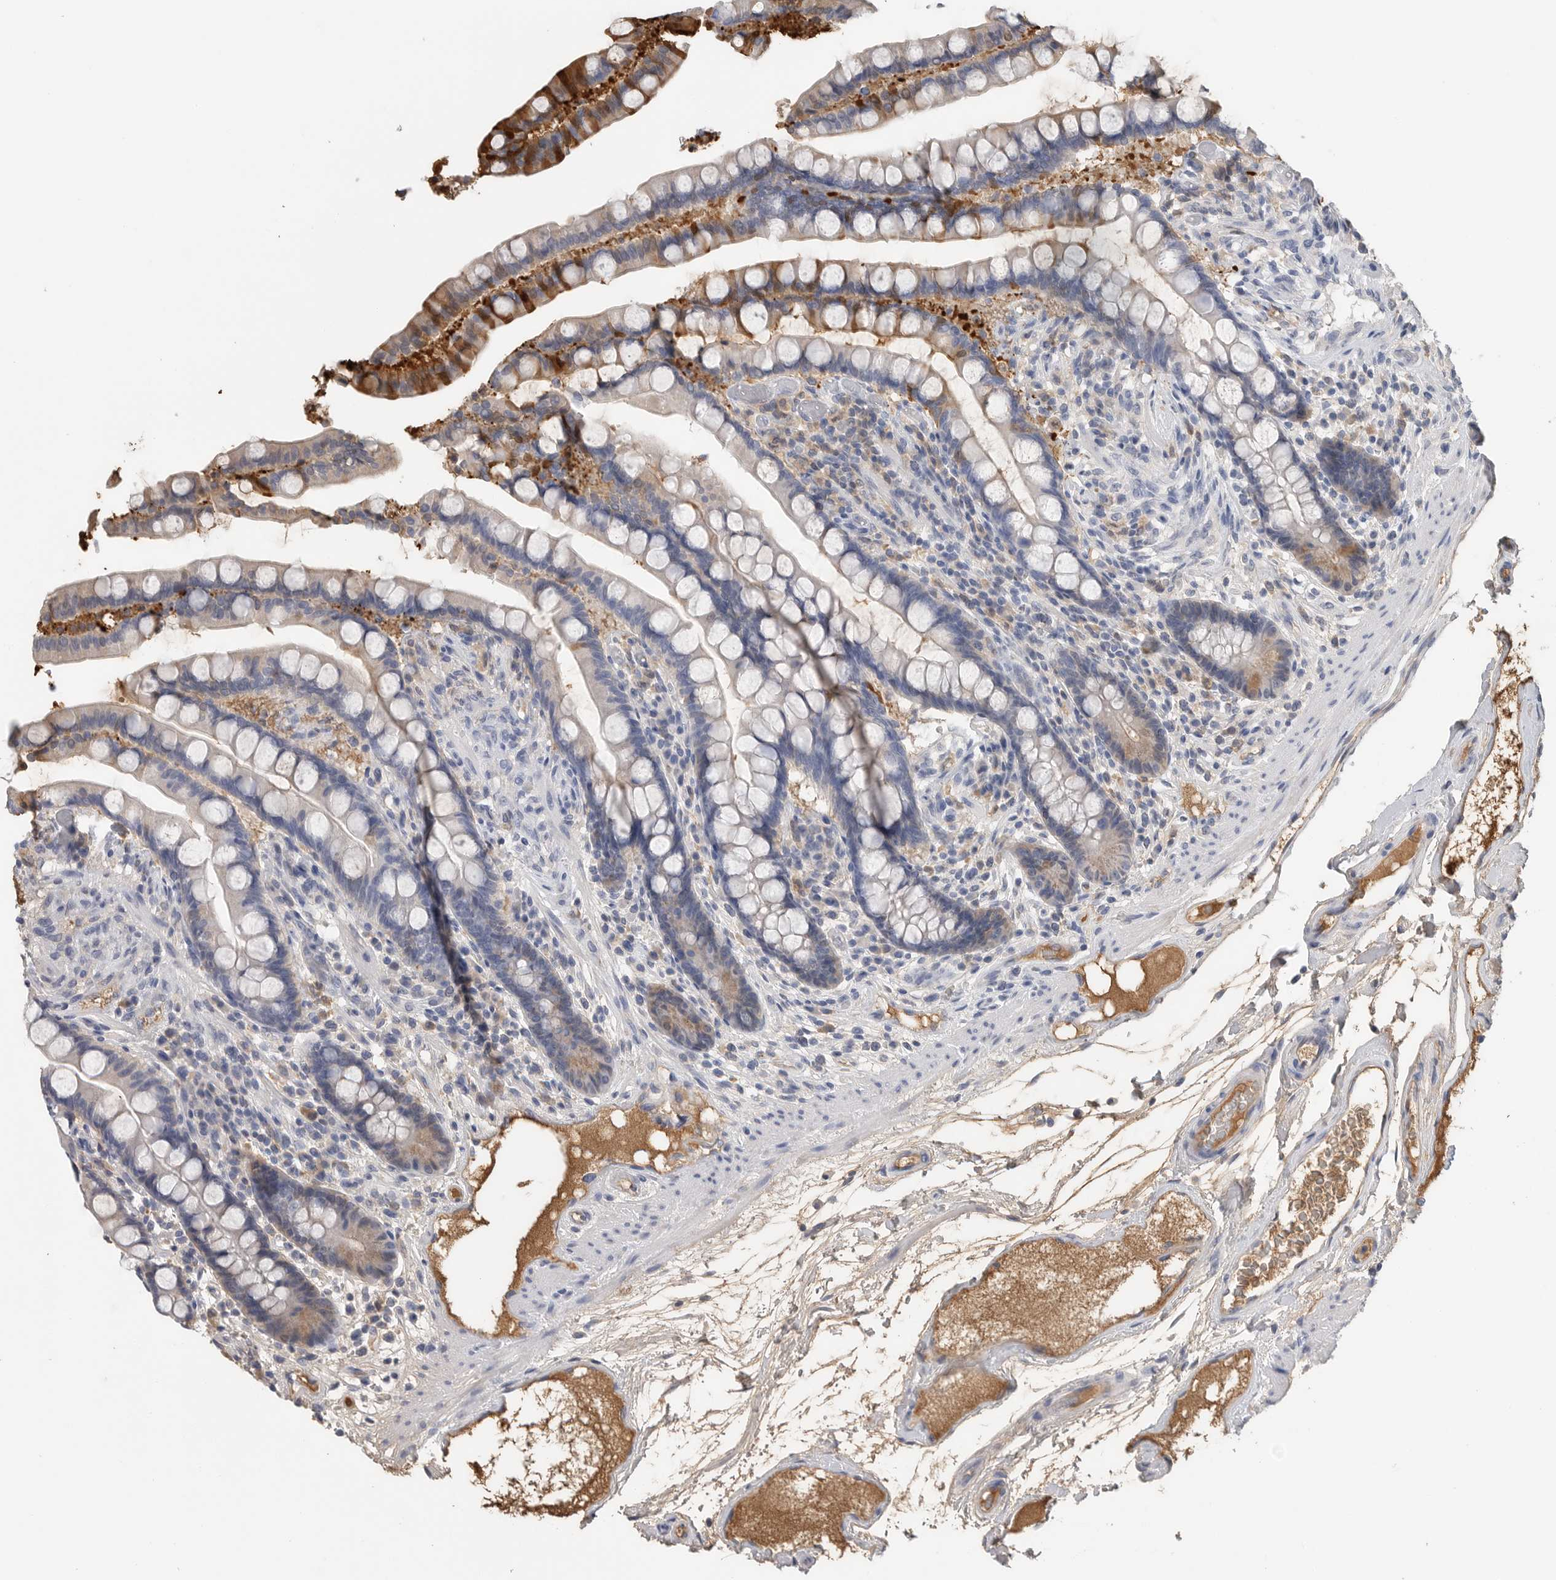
{"staining": {"intensity": "negative", "quantity": "none", "location": "none"}, "tissue": "colon", "cell_type": "Endothelial cells", "image_type": "normal", "snomed": [{"axis": "morphology", "description": "Normal tissue, NOS"}, {"axis": "topography", "description": "Colon"}], "caption": "Immunohistochemistry (IHC) of benign human colon demonstrates no staining in endothelial cells.", "gene": "FABP6", "patient": {"sex": "male", "age": 73}}